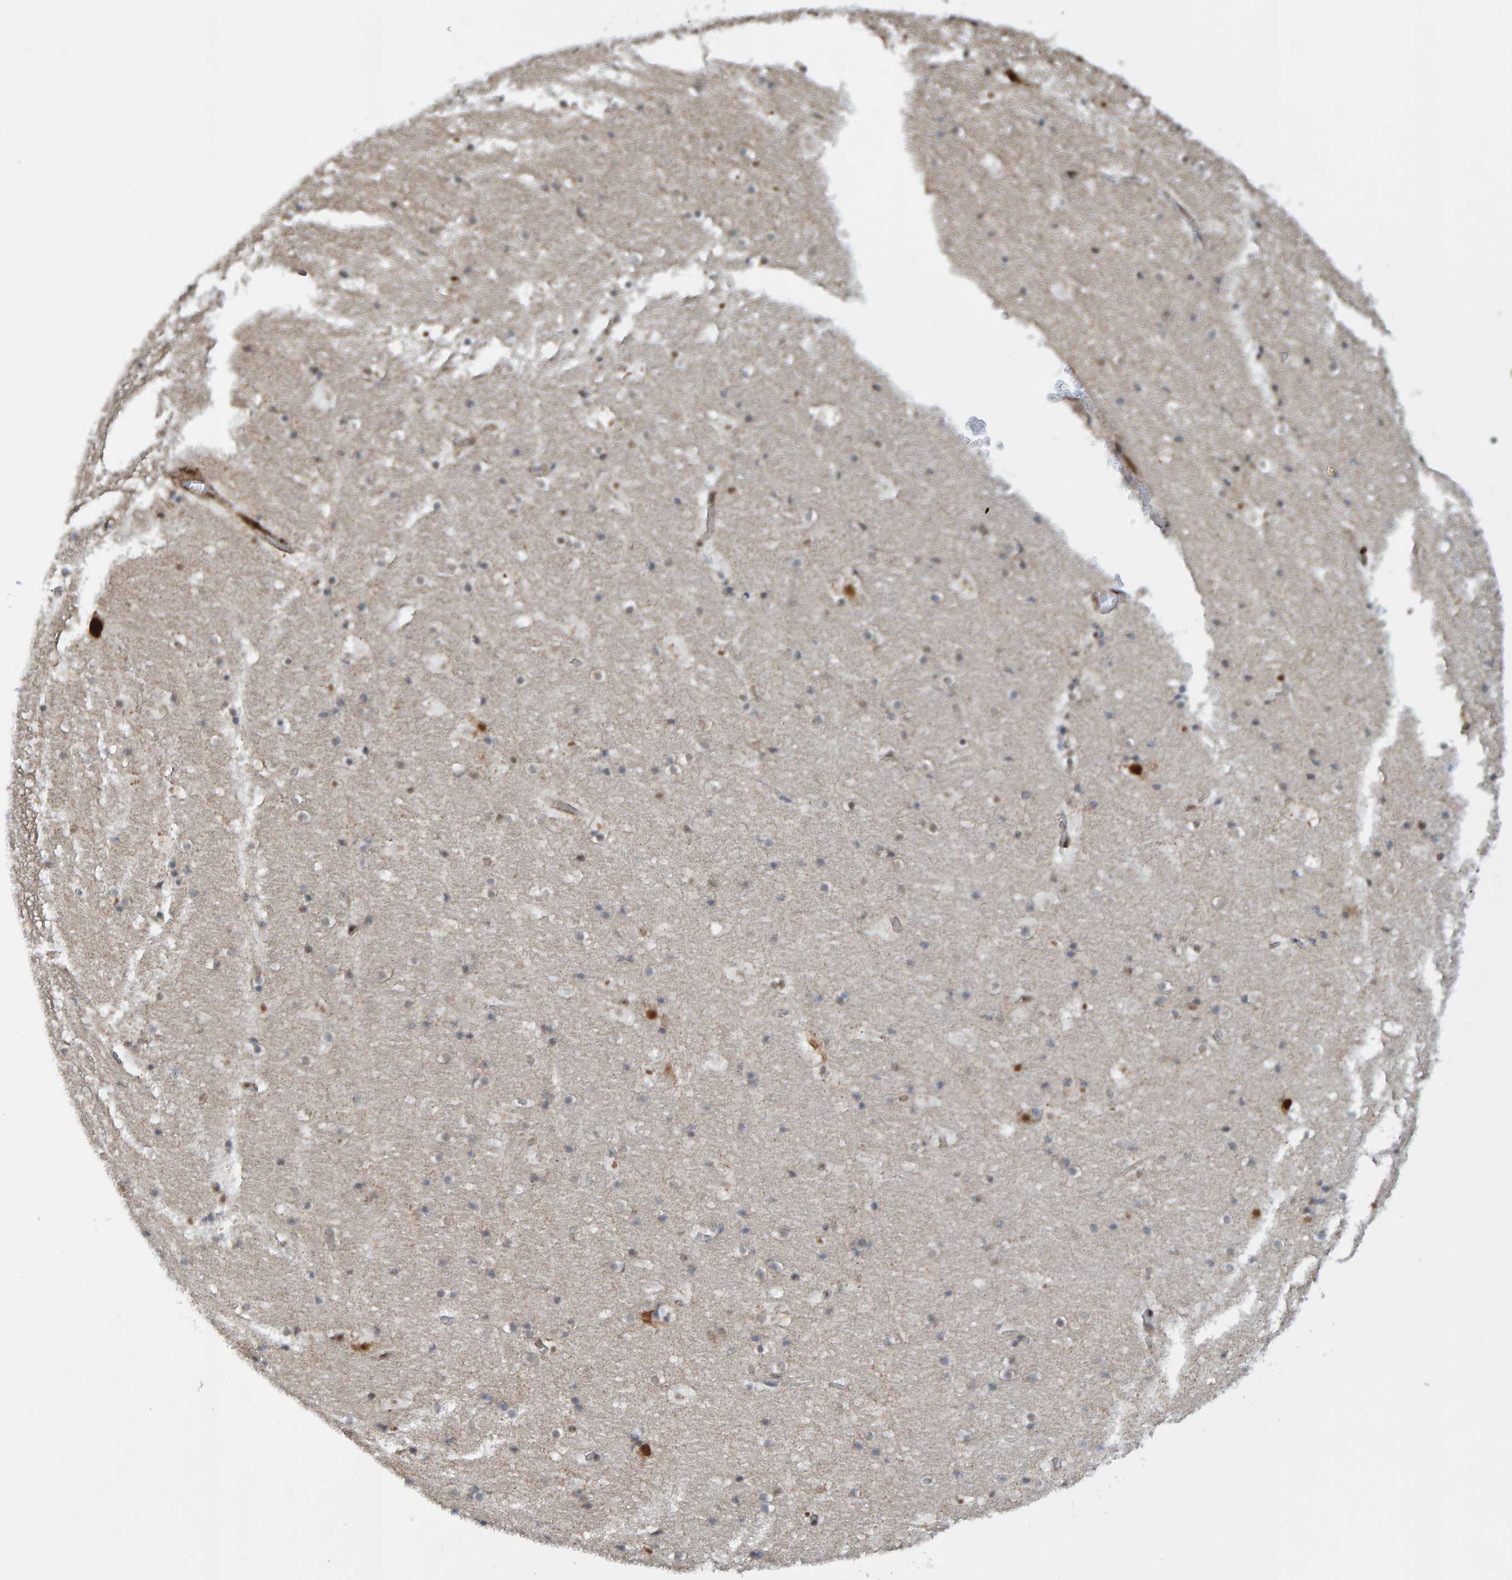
{"staining": {"intensity": "strong", "quantity": "<25%", "location": "nuclear"}, "tissue": "hippocampus", "cell_type": "Glial cells", "image_type": "normal", "snomed": [{"axis": "morphology", "description": "Normal tissue, NOS"}, {"axis": "topography", "description": "Hippocampus"}], "caption": "High-magnification brightfield microscopy of normal hippocampus stained with DAB (brown) and counterstained with hematoxylin (blue). glial cells exhibit strong nuclear expression is seen in about<25% of cells.", "gene": "ZNF366", "patient": {"sex": "male", "age": 45}}